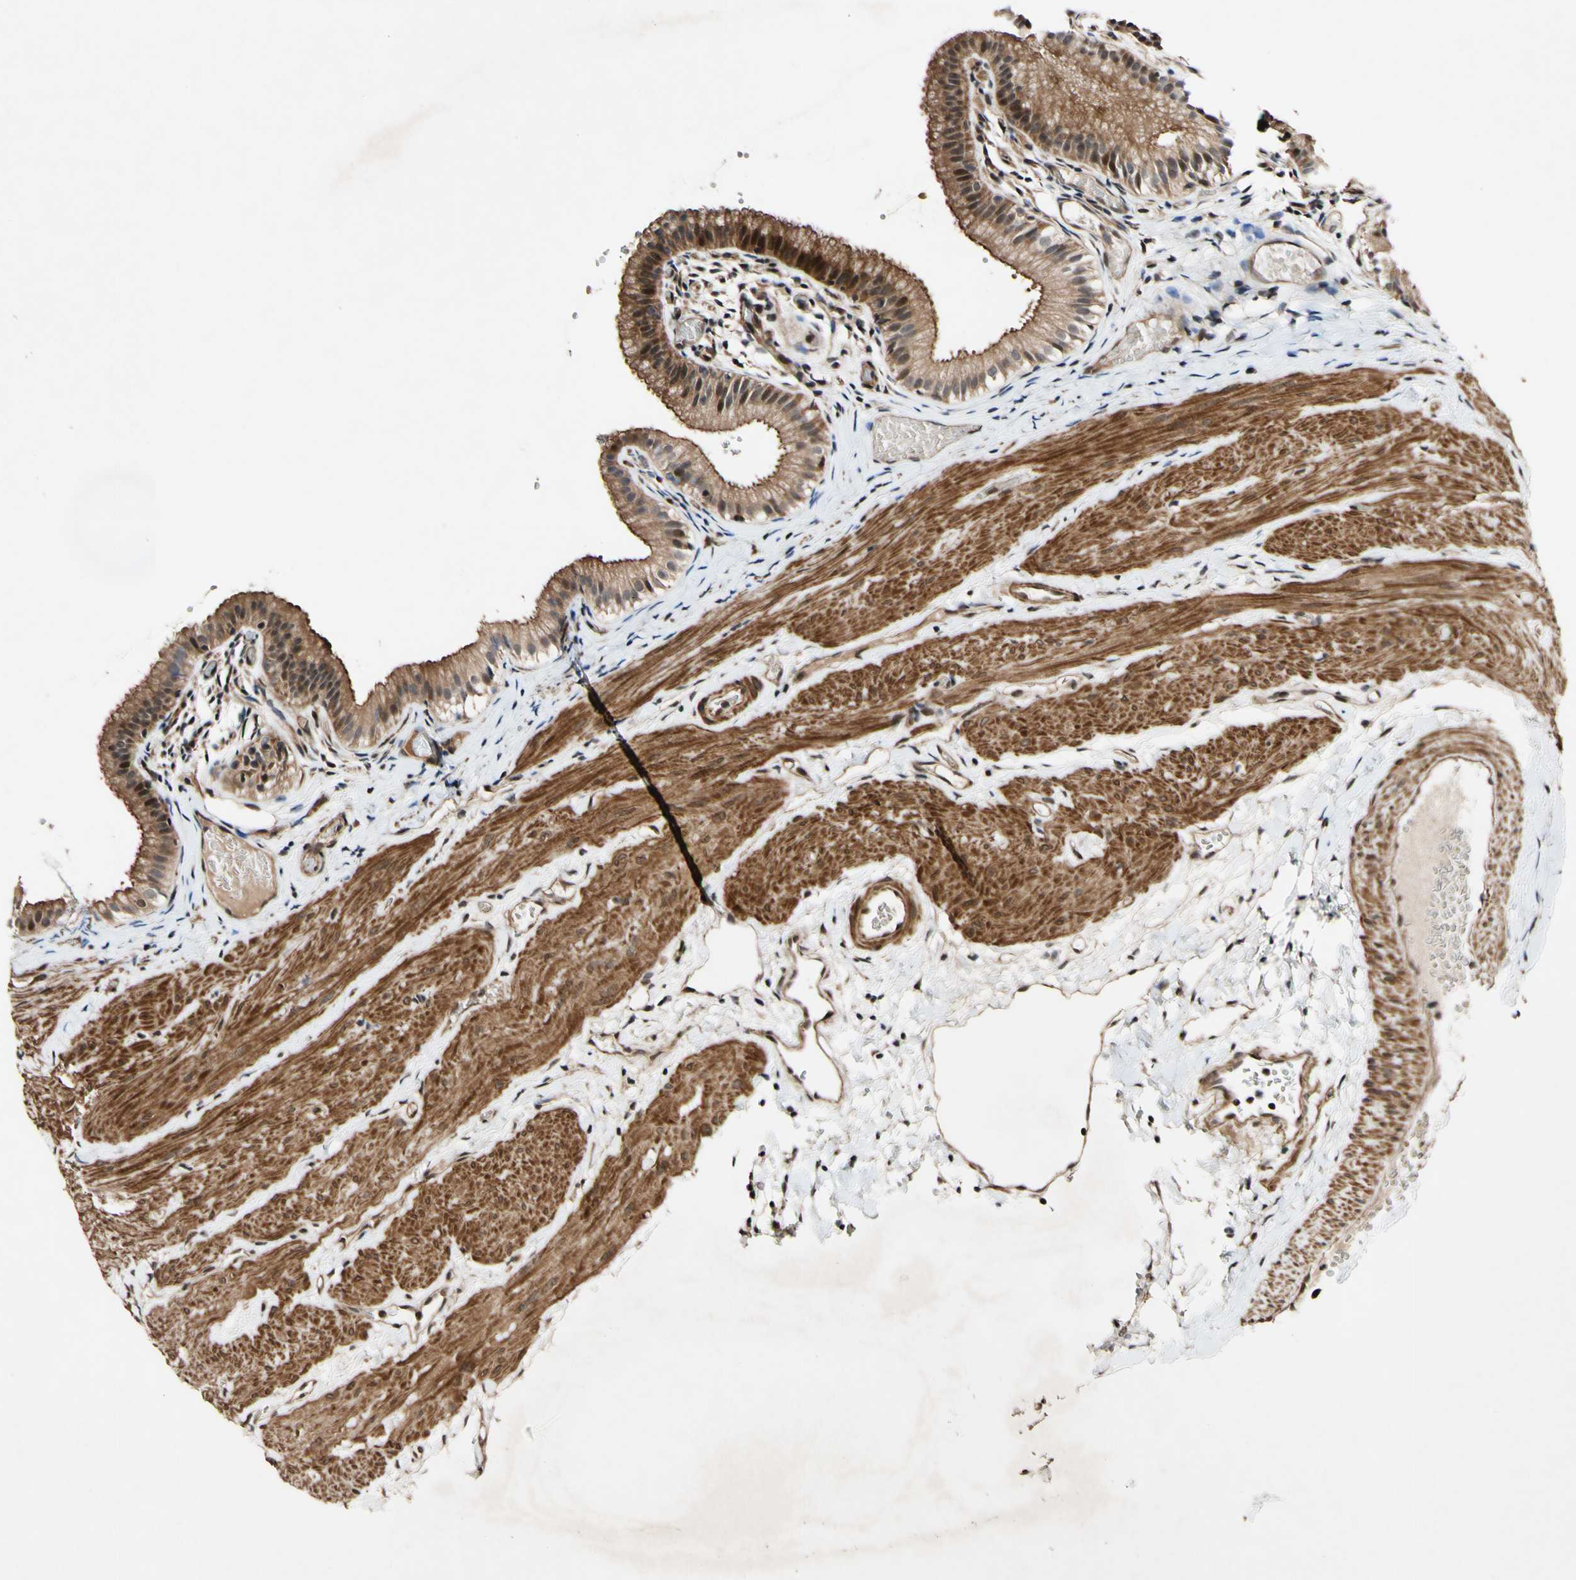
{"staining": {"intensity": "moderate", "quantity": ">75%", "location": "cytoplasmic/membranous,nuclear"}, "tissue": "gallbladder", "cell_type": "Glandular cells", "image_type": "normal", "snomed": [{"axis": "morphology", "description": "Normal tissue, NOS"}, {"axis": "topography", "description": "Gallbladder"}], "caption": "Gallbladder stained with a brown dye shows moderate cytoplasmic/membranous,nuclear positive expression in about >75% of glandular cells.", "gene": "CSNK1E", "patient": {"sex": "female", "age": 26}}